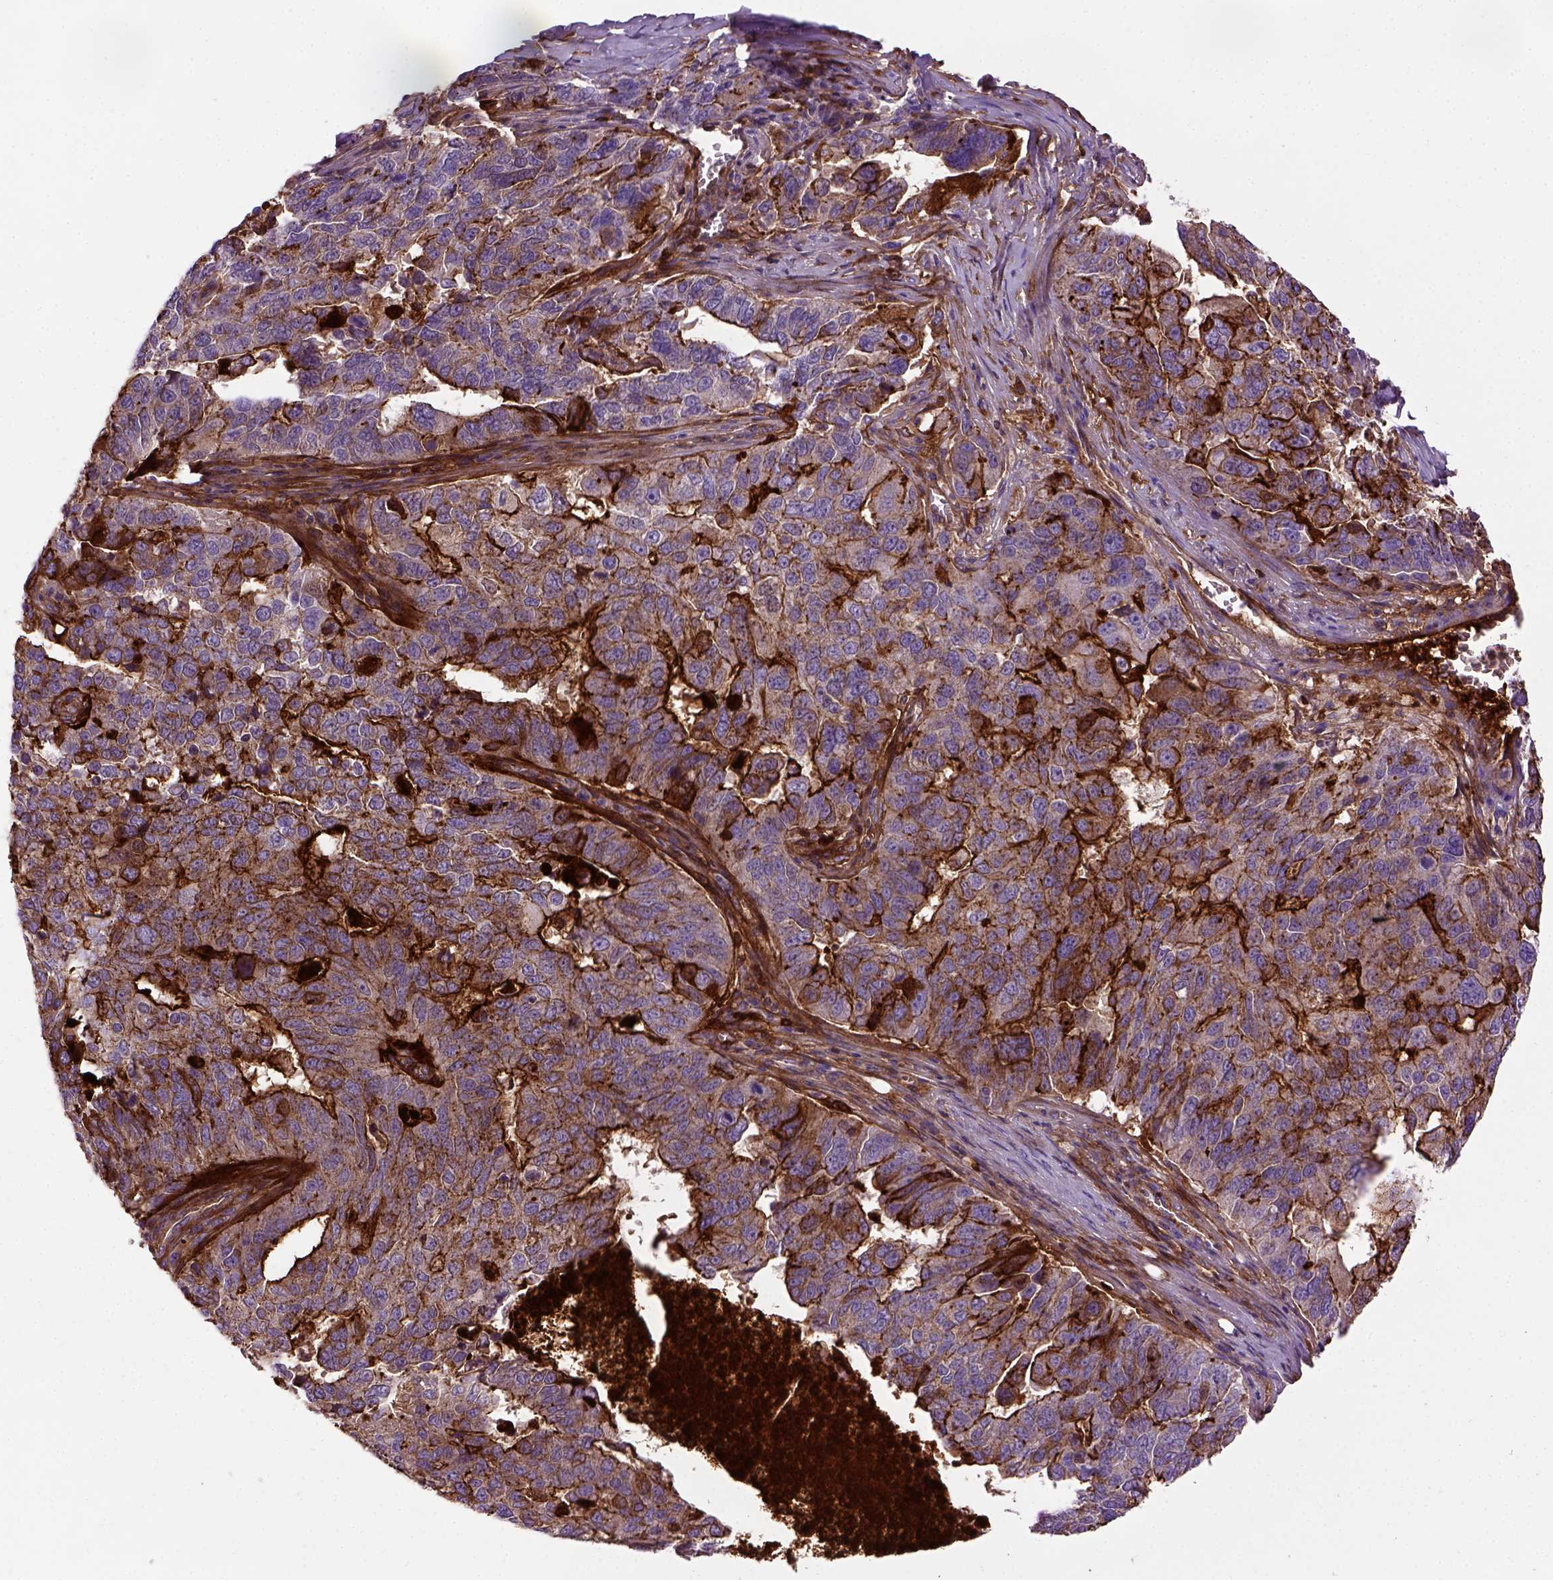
{"staining": {"intensity": "strong", "quantity": ">75%", "location": "cytoplasmic/membranous"}, "tissue": "ovarian cancer", "cell_type": "Tumor cells", "image_type": "cancer", "snomed": [{"axis": "morphology", "description": "Carcinoma, endometroid"}, {"axis": "topography", "description": "Soft tissue"}, {"axis": "topography", "description": "Ovary"}], "caption": "High-magnification brightfield microscopy of ovarian endometroid carcinoma stained with DAB (3,3'-diaminobenzidine) (brown) and counterstained with hematoxylin (blue). tumor cells exhibit strong cytoplasmic/membranous positivity is seen in about>75% of cells.", "gene": "CDH1", "patient": {"sex": "female", "age": 52}}